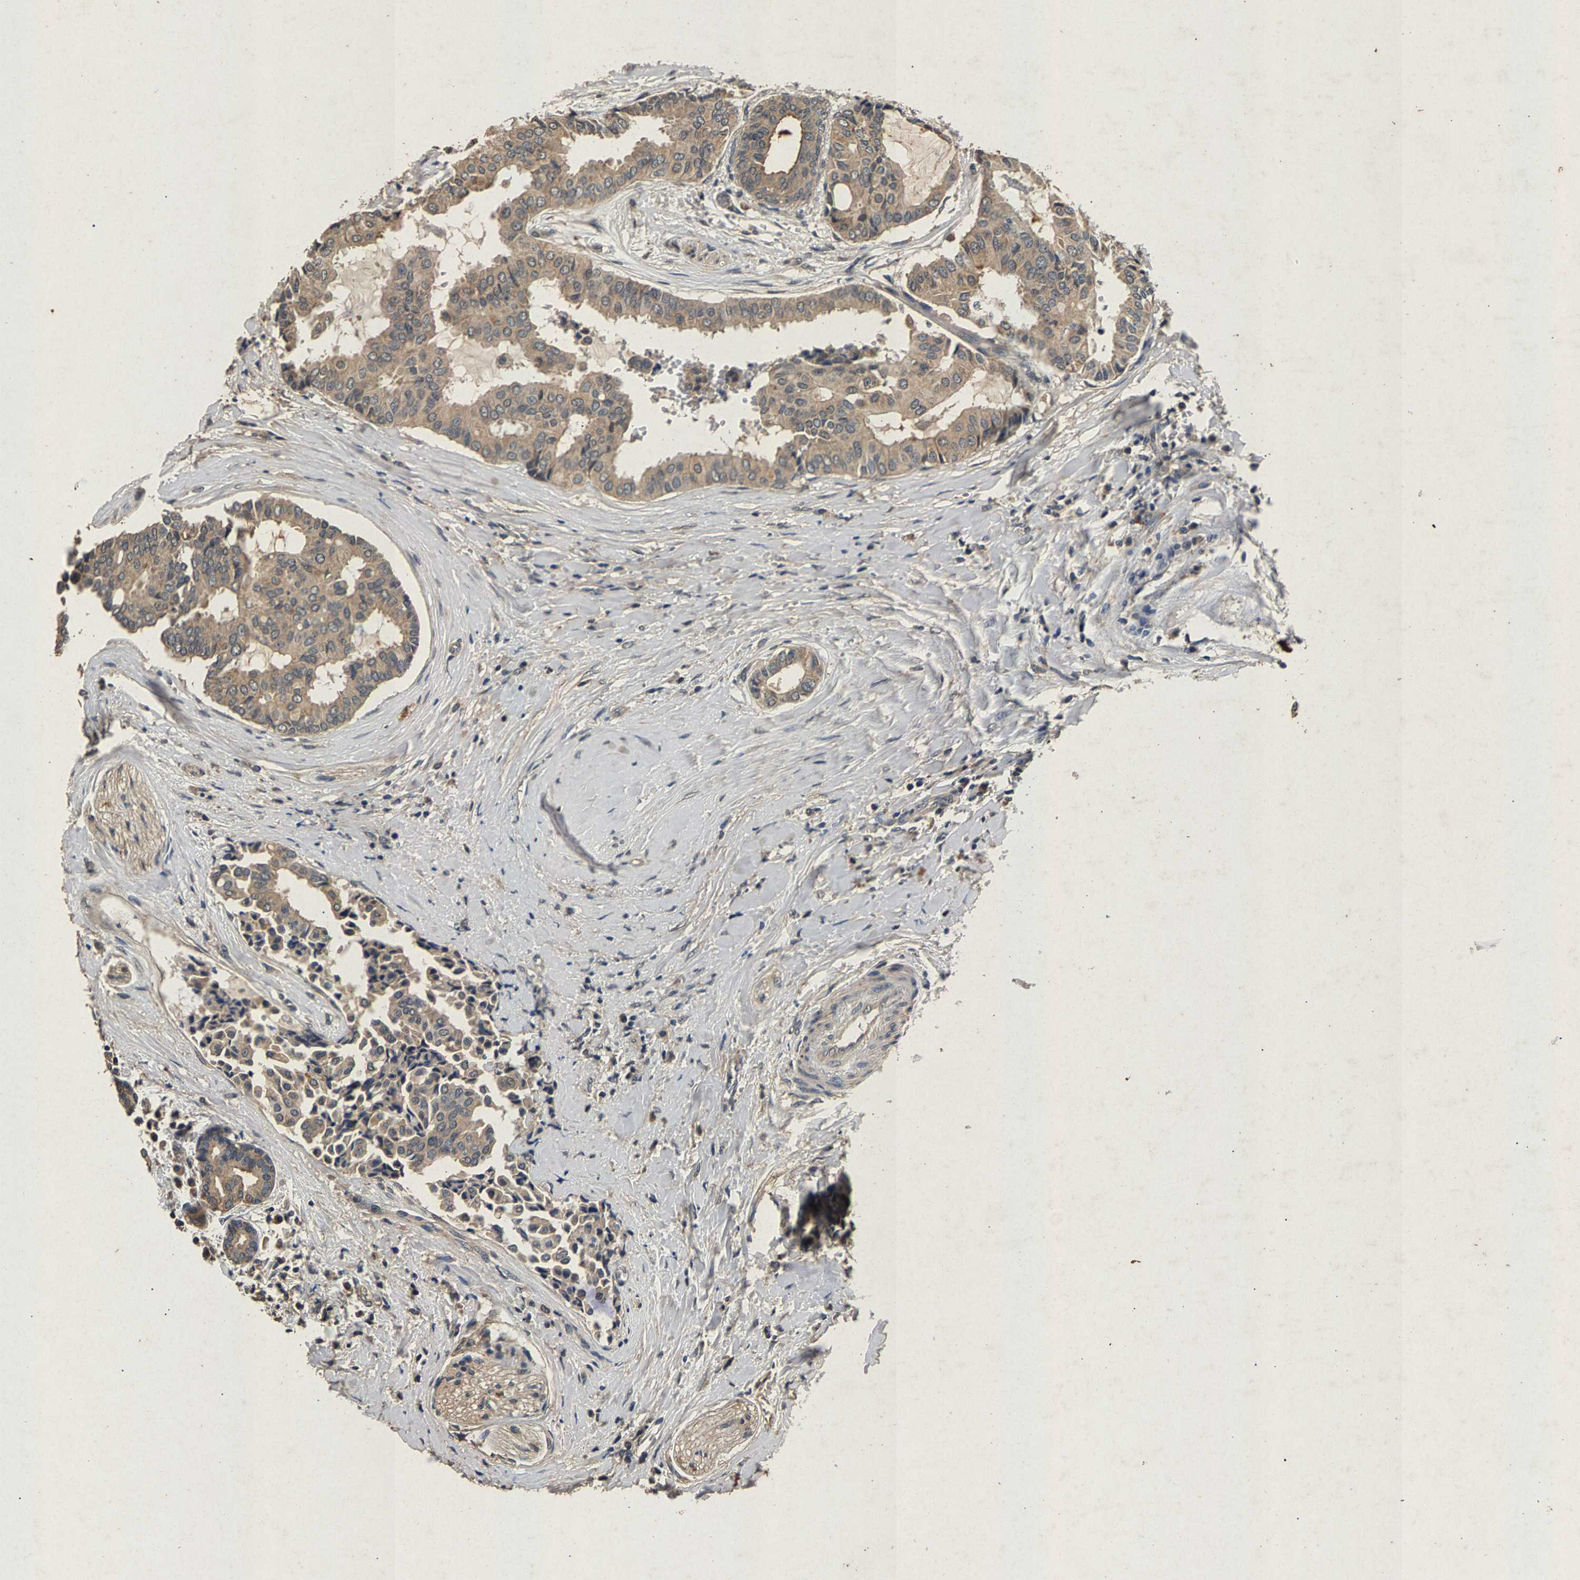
{"staining": {"intensity": "weak", "quantity": ">75%", "location": "cytoplasmic/membranous"}, "tissue": "head and neck cancer", "cell_type": "Tumor cells", "image_type": "cancer", "snomed": [{"axis": "morphology", "description": "Adenocarcinoma, NOS"}, {"axis": "topography", "description": "Salivary gland"}, {"axis": "topography", "description": "Head-Neck"}], "caption": "IHC photomicrograph of neoplastic tissue: human head and neck cancer (adenocarcinoma) stained using IHC displays low levels of weak protein expression localized specifically in the cytoplasmic/membranous of tumor cells, appearing as a cytoplasmic/membranous brown color.", "gene": "PPP1CC", "patient": {"sex": "female", "age": 59}}